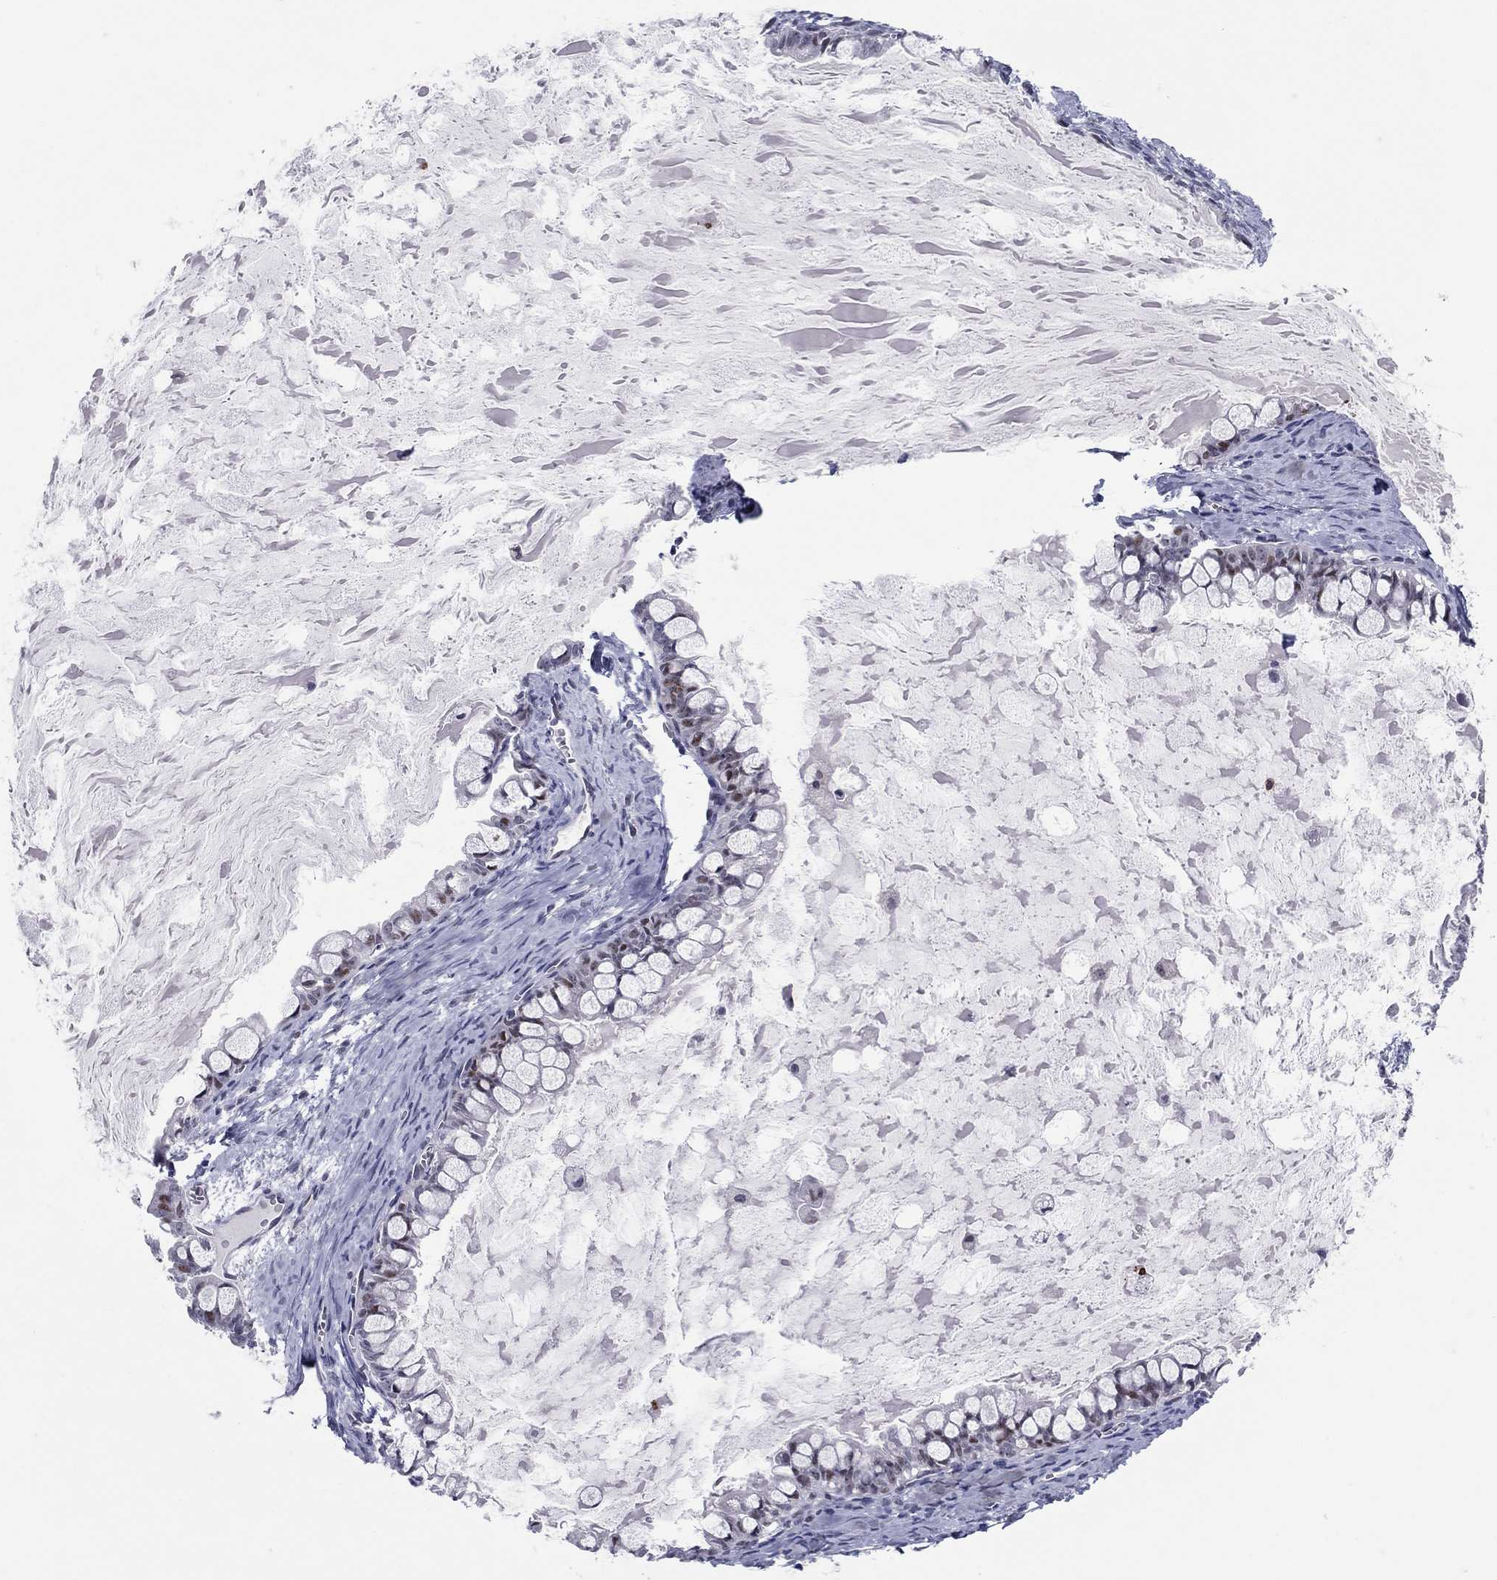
{"staining": {"intensity": "negative", "quantity": "none", "location": "none"}, "tissue": "ovarian cancer", "cell_type": "Tumor cells", "image_type": "cancer", "snomed": [{"axis": "morphology", "description": "Cystadenocarcinoma, mucinous, NOS"}, {"axis": "topography", "description": "Ovary"}], "caption": "The photomicrograph shows no significant positivity in tumor cells of ovarian mucinous cystadenocarcinoma.", "gene": "ITGAE", "patient": {"sex": "female", "age": 63}}